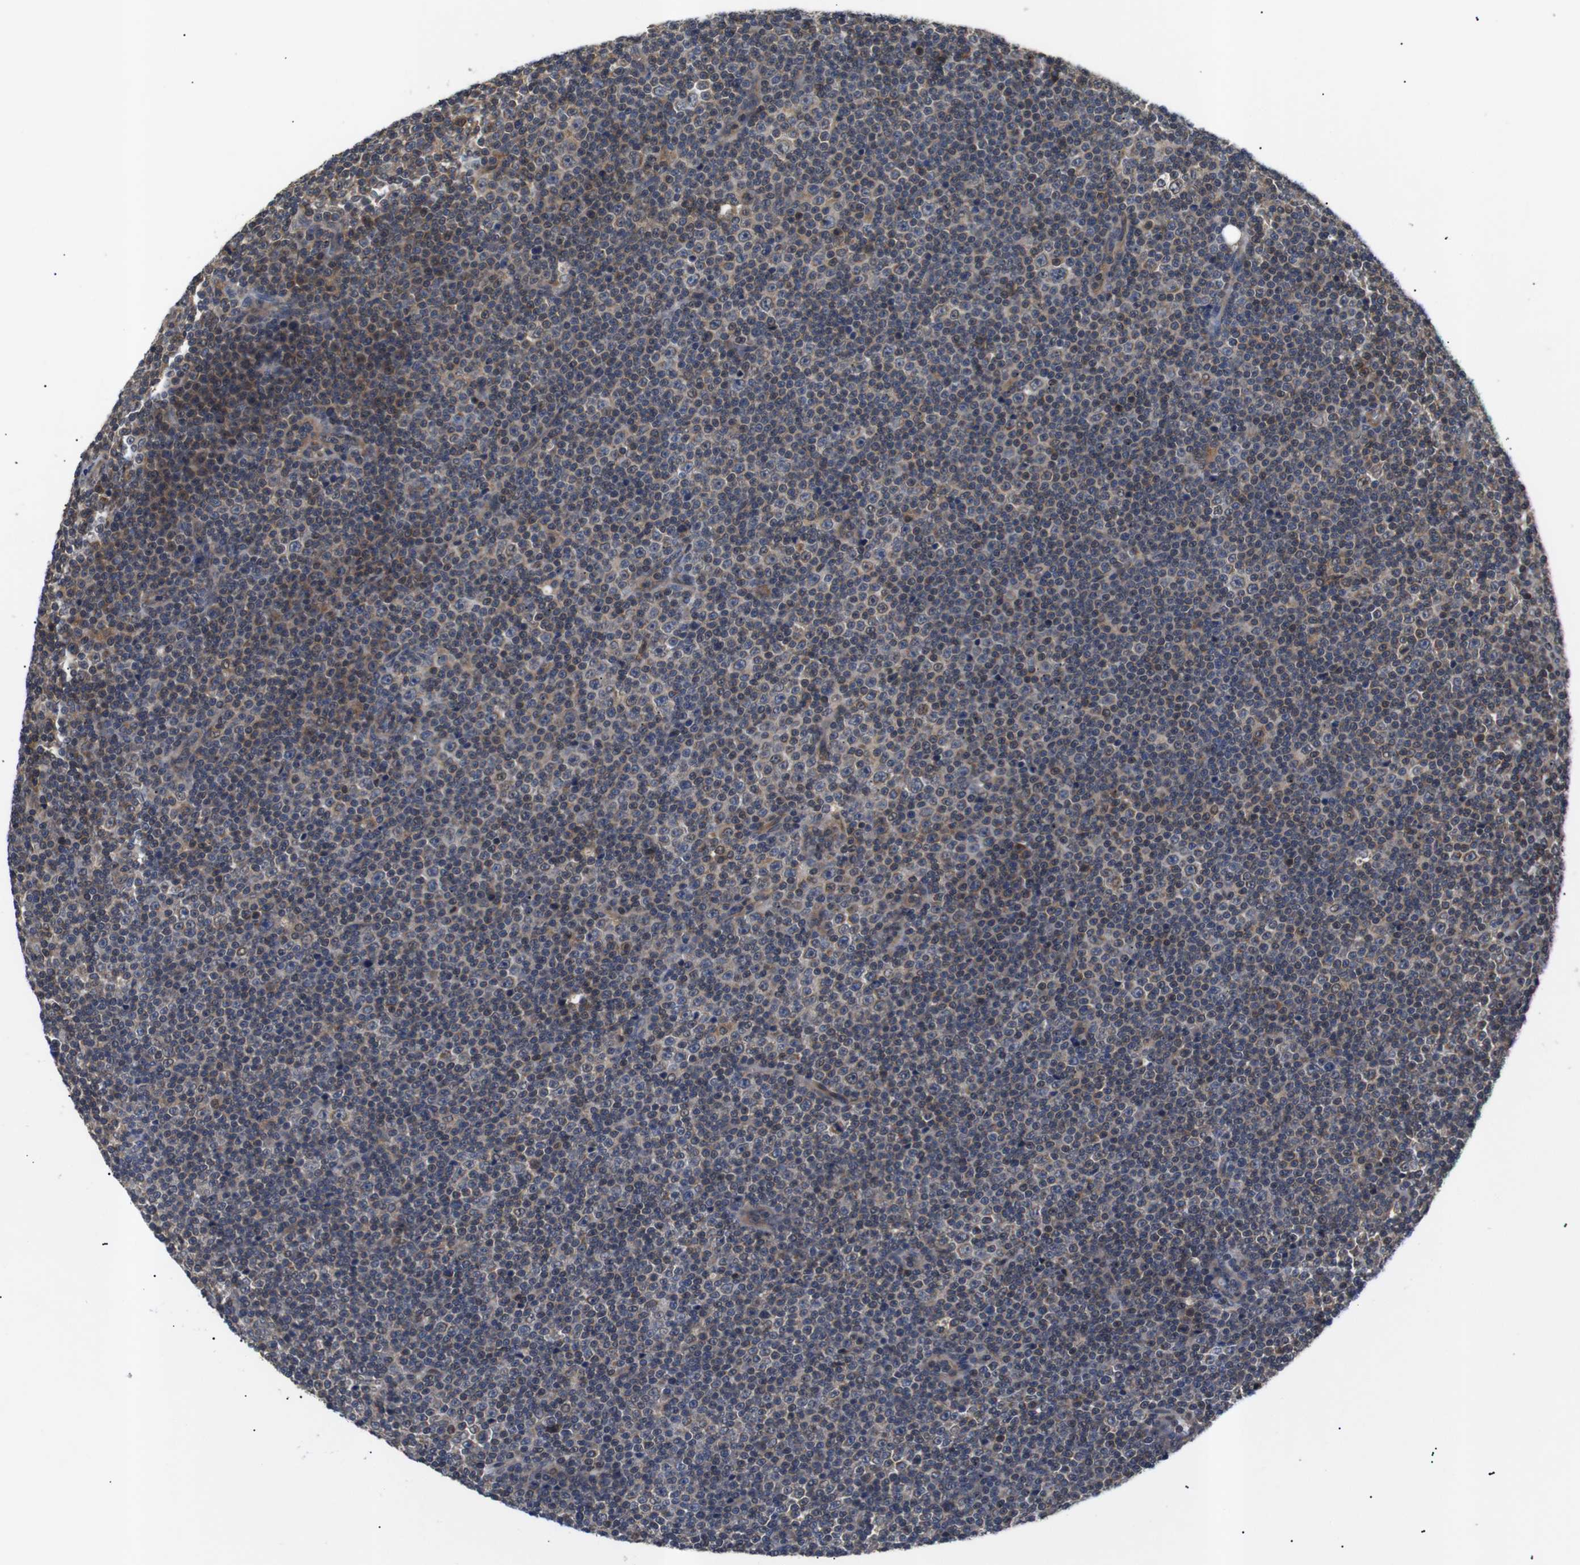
{"staining": {"intensity": "weak", "quantity": "25%-75%", "location": "cytoplasmic/membranous"}, "tissue": "lymphoma", "cell_type": "Tumor cells", "image_type": "cancer", "snomed": [{"axis": "morphology", "description": "Malignant lymphoma, non-Hodgkin's type, Low grade"}, {"axis": "topography", "description": "Lymph node"}], "caption": "About 25%-75% of tumor cells in human lymphoma exhibit weak cytoplasmic/membranous protein positivity as visualized by brown immunohistochemical staining.", "gene": "RIPK1", "patient": {"sex": "female", "age": 67}}